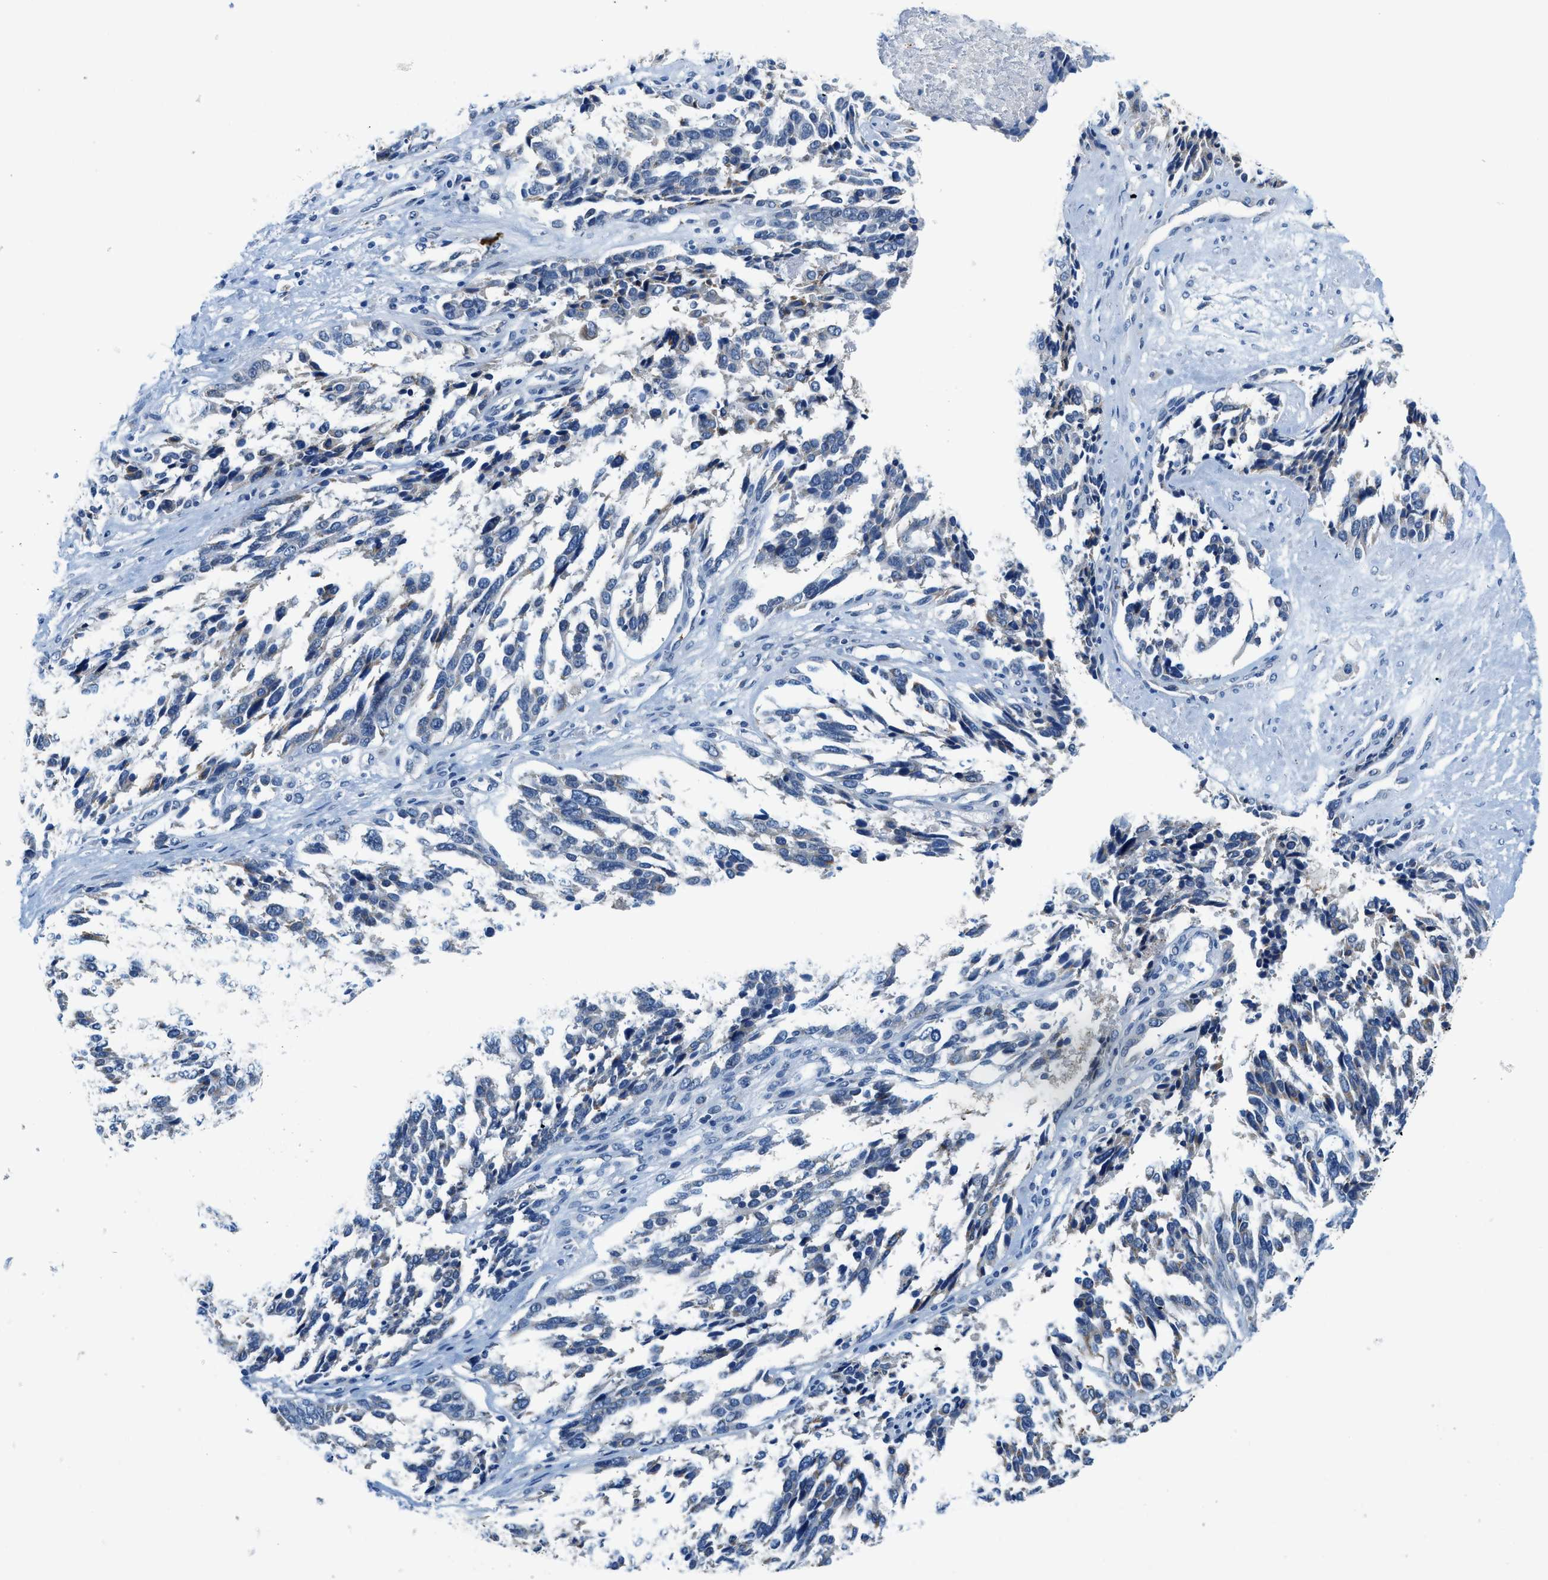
{"staining": {"intensity": "negative", "quantity": "none", "location": "none"}, "tissue": "ovarian cancer", "cell_type": "Tumor cells", "image_type": "cancer", "snomed": [{"axis": "morphology", "description": "Cystadenocarcinoma, serous, NOS"}, {"axis": "topography", "description": "Ovary"}], "caption": "A high-resolution histopathology image shows immunohistochemistry staining of ovarian cancer (serous cystadenocarcinoma), which displays no significant staining in tumor cells. Brightfield microscopy of immunohistochemistry (IHC) stained with DAB (3,3'-diaminobenzidine) (brown) and hematoxylin (blue), captured at high magnification.", "gene": "ADGRE3", "patient": {"sex": "female", "age": 44}}